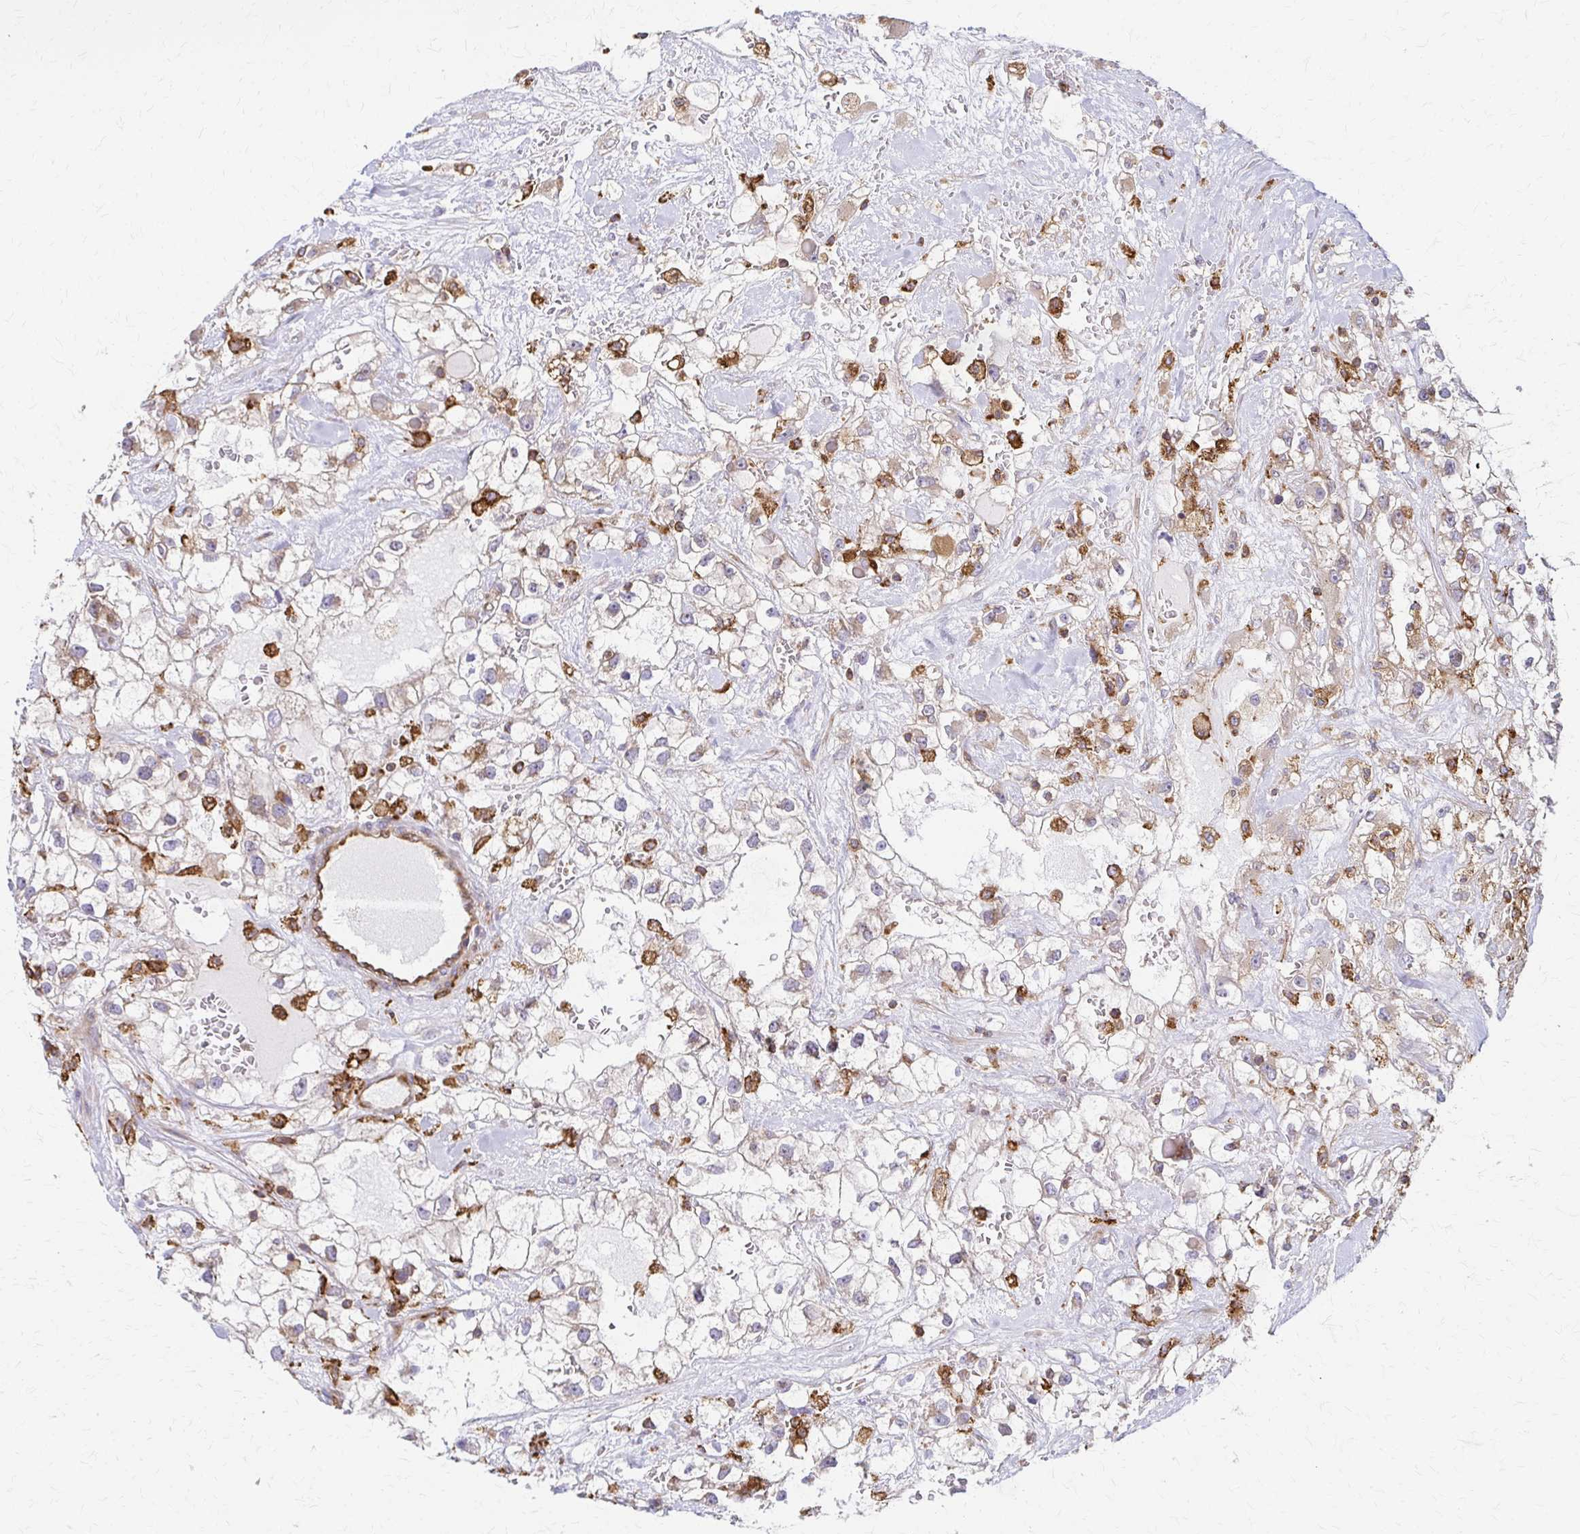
{"staining": {"intensity": "moderate", "quantity": "<25%", "location": "cytoplasmic/membranous"}, "tissue": "renal cancer", "cell_type": "Tumor cells", "image_type": "cancer", "snomed": [{"axis": "morphology", "description": "Adenocarcinoma, NOS"}, {"axis": "topography", "description": "Kidney"}], "caption": "Protein expression analysis of adenocarcinoma (renal) demonstrates moderate cytoplasmic/membranous positivity in about <25% of tumor cells.", "gene": "WASF2", "patient": {"sex": "male", "age": 59}}